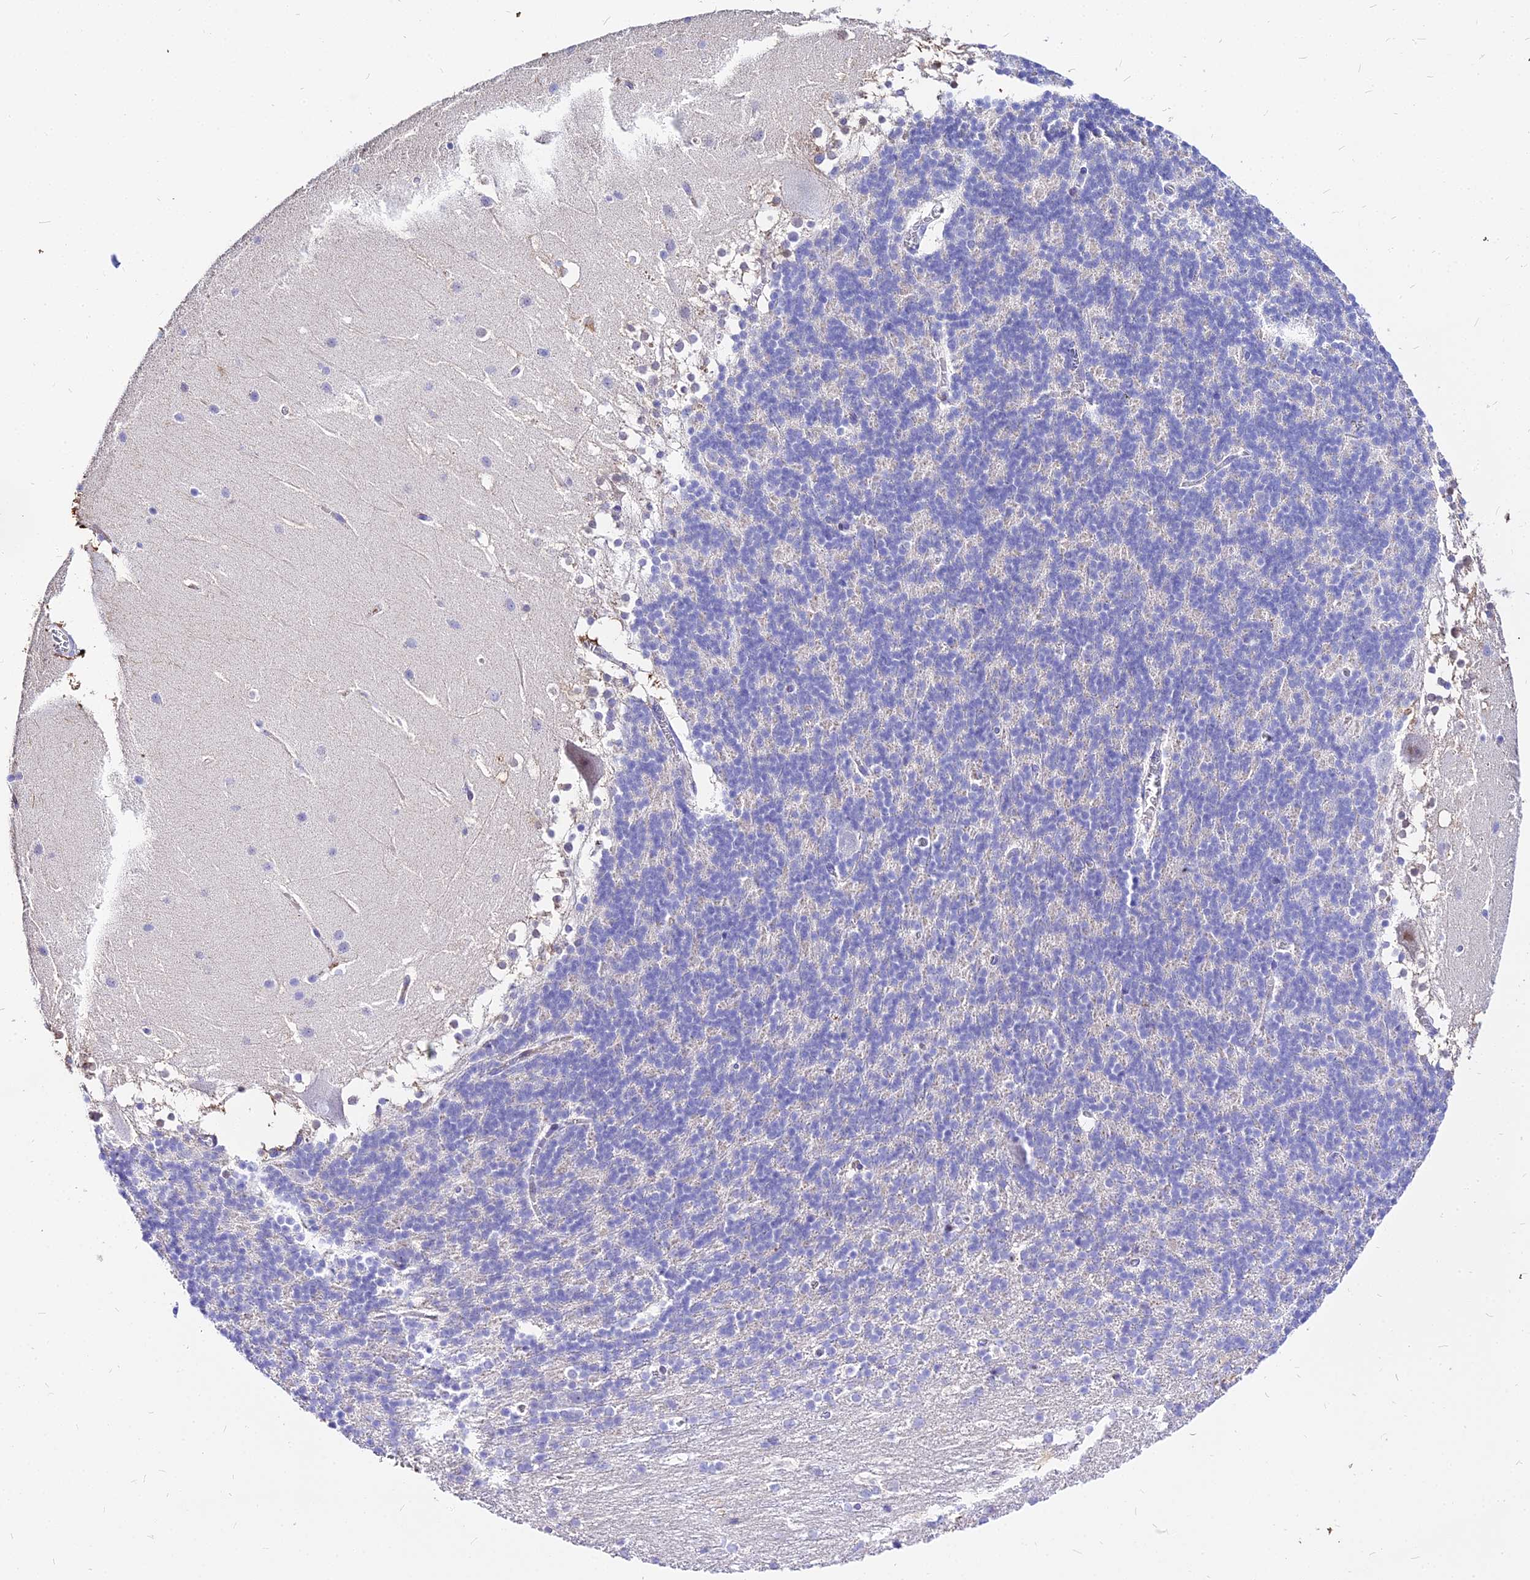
{"staining": {"intensity": "negative", "quantity": "none", "location": "none"}, "tissue": "cerebellum", "cell_type": "Cells in granular layer", "image_type": "normal", "snomed": [{"axis": "morphology", "description": "Normal tissue, NOS"}, {"axis": "topography", "description": "Cerebellum"}], "caption": "Immunohistochemistry of normal human cerebellum demonstrates no expression in cells in granular layer. (DAB (3,3'-diaminobenzidine) IHC visualized using brightfield microscopy, high magnification).", "gene": "CARD18", "patient": {"sex": "female", "age": 19}}